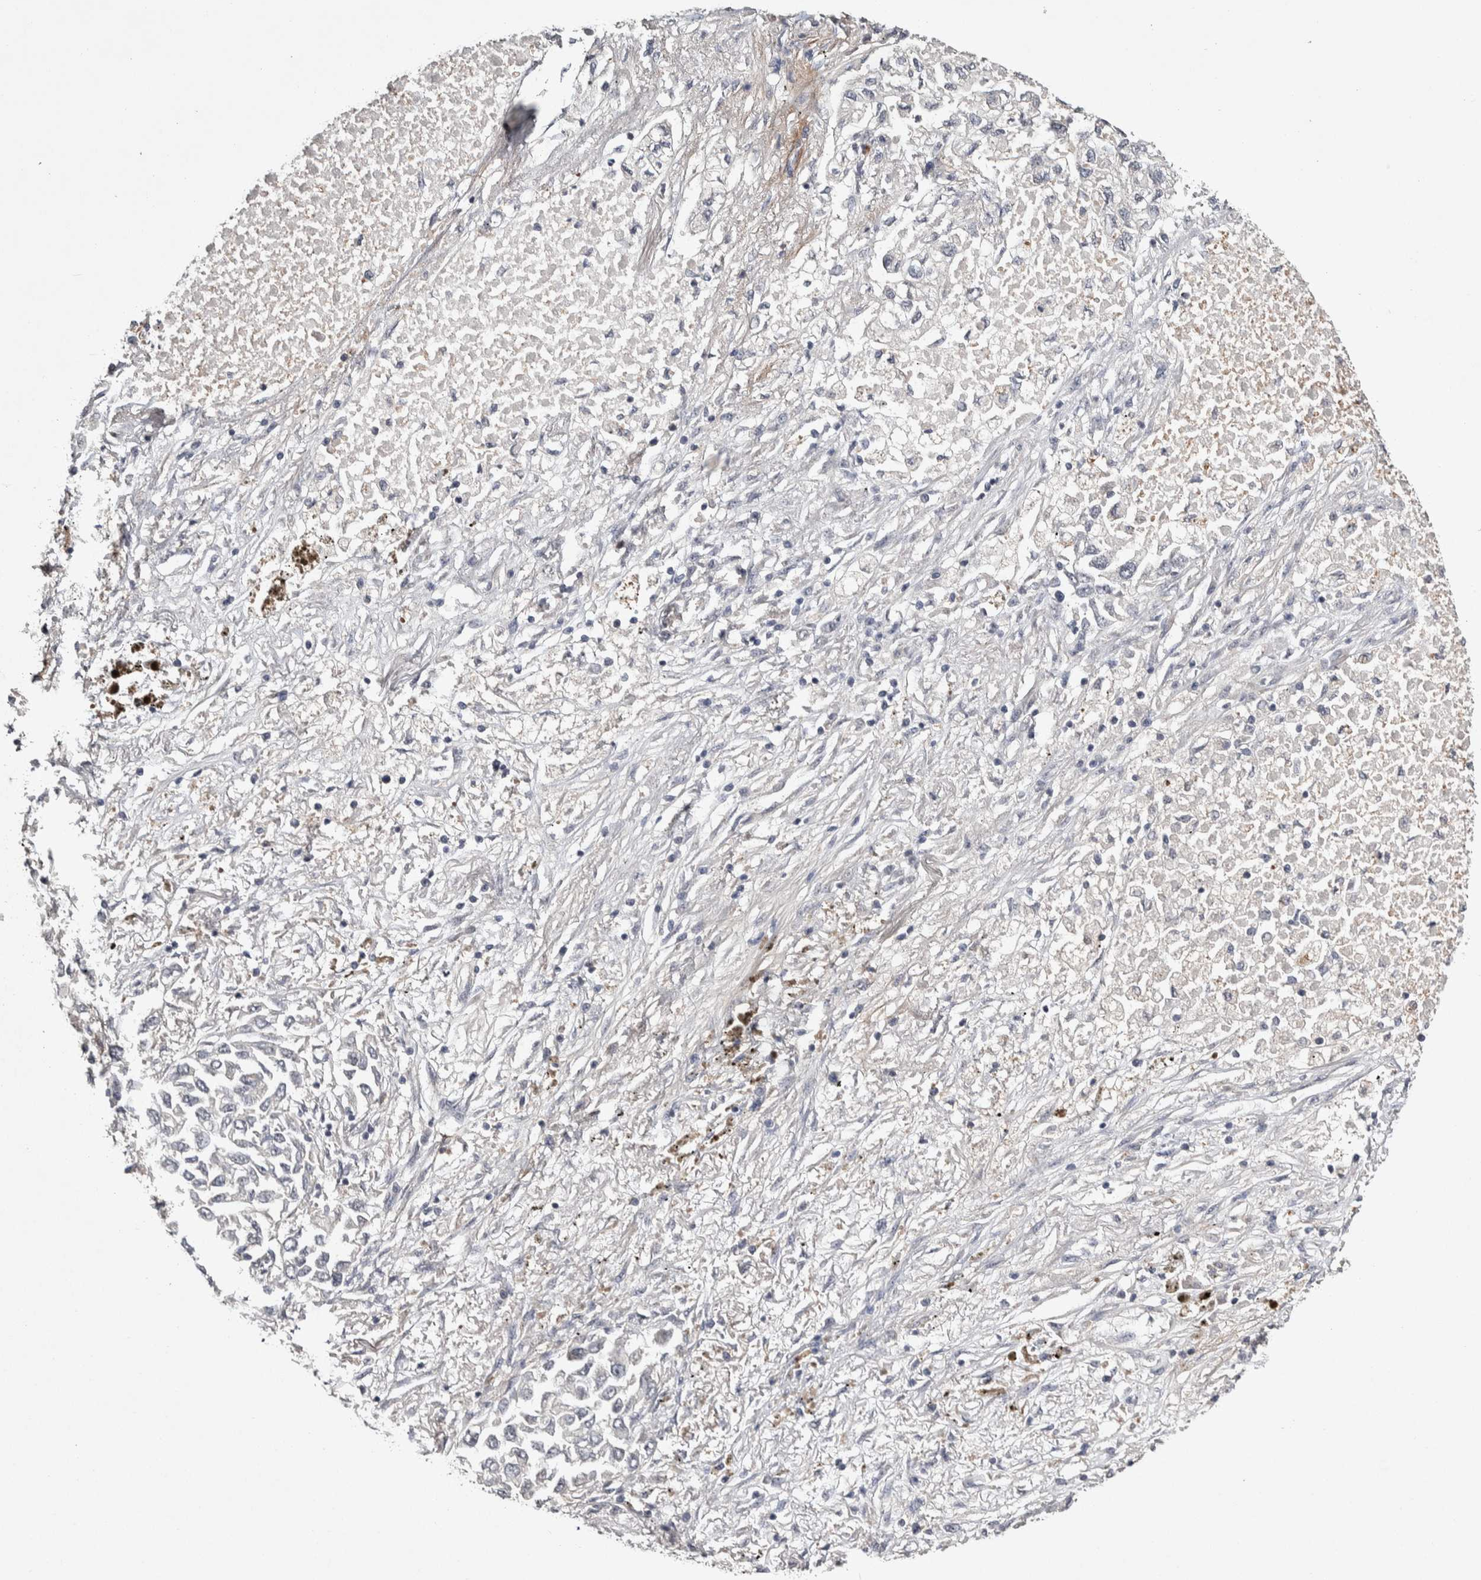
{"staining": {"intensity": "negative", "quantity": "none", "location": "none"}, "tissue": "lung cancer", "cell_type": "Tumor cells", "image_type": "cancer", "snomed": [{"axis": "morphology", "description": "Inflammation, NOS"}, {"axis": "morphology", "description": "Adenocarcinoma, NOS"}, {"axis": "topography", "description": "Lung"}], "caption": "DAB immunohistochemical staining of adenocarcinoma (lung) reveals no significant expression in tumor cells.", "gene": "ASPN", "patient": {"sex": "male", "age": 63}}